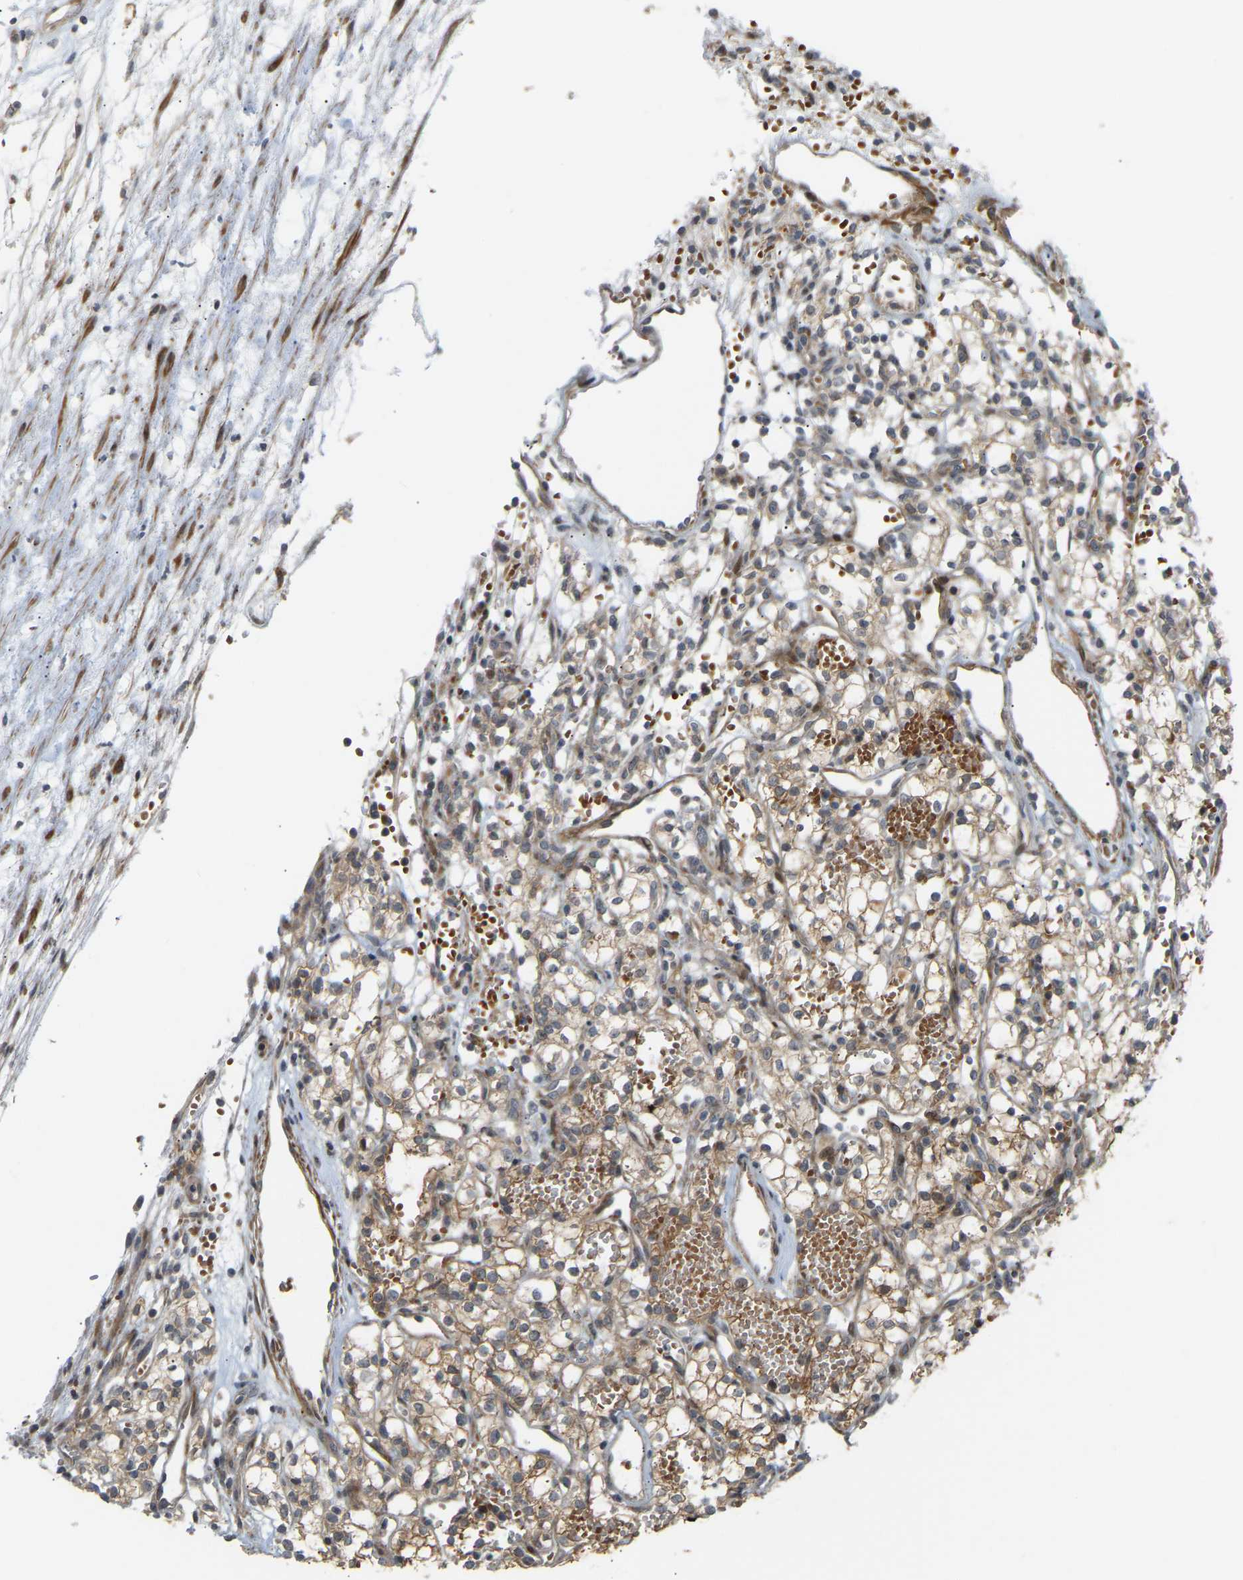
{"staining": {"intensity": "weak", "quantity": ">75%", "location": "cytoplasmic/membranous"}, "tissue": "renal cancer", "cell_type": "Tumor cells", "image_type": "cancer", "snomed": [{"axis": "morphology", "description": "Adenocarcinoma, NOS"}, {"axis": "topography", "description": "Kidney"}], "caption": "Protein staining of adenocarcinoma (renal) tissue shows weak cytoplasmic/membranous expression in approximately >75% of tumor cells.", "gene": "POGLUT2", "patient": {"sex": "male", "age": 59}}